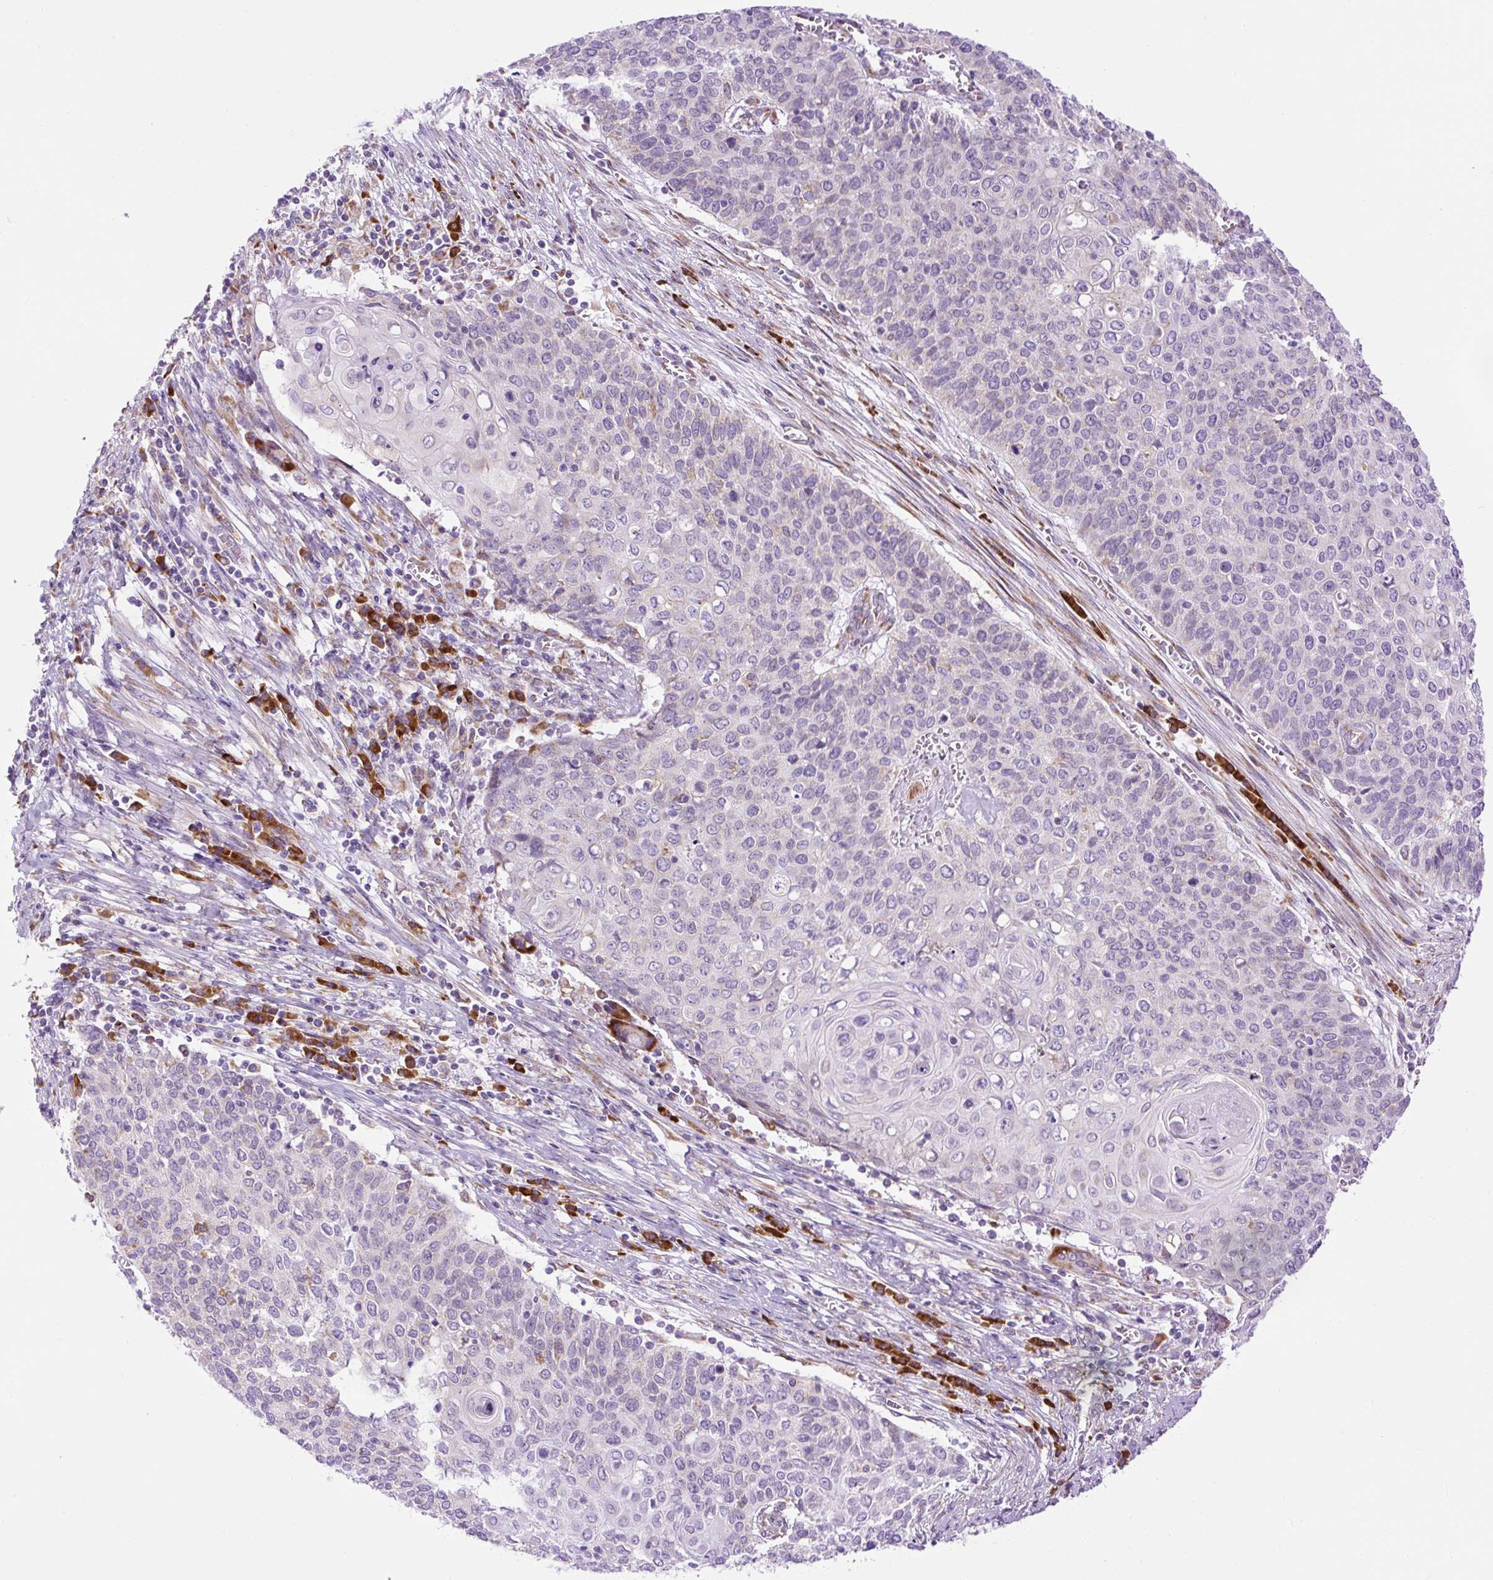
{"staining": {"intensity": "negative", "quantity": "none", "location": "none"}, "tissue": "cervical cancer", "cell_type": "Tumor cells", "image_type": "cancer", "snomed": [{"axis": "morphology", "description": "Squamous cell carcinoma, NOS"}, {"axis": "topography", "description": "Cervix"}], "caption": "An immunohistochemistry micrograph of cervical cancer (squamous cell carcinoma) is shown. There is no staining in tumor cells of cervical cancer (squamous cell carcinoma). The staining was performed using DAB (3,3'-diaminobenzidine) to visualize the protein expression in brown, while the nuclei were stained in blue with hematoxylin (Magnification: 20x).", "gene": "DDOST", "patient": {"sex": "female", "age": 39}}